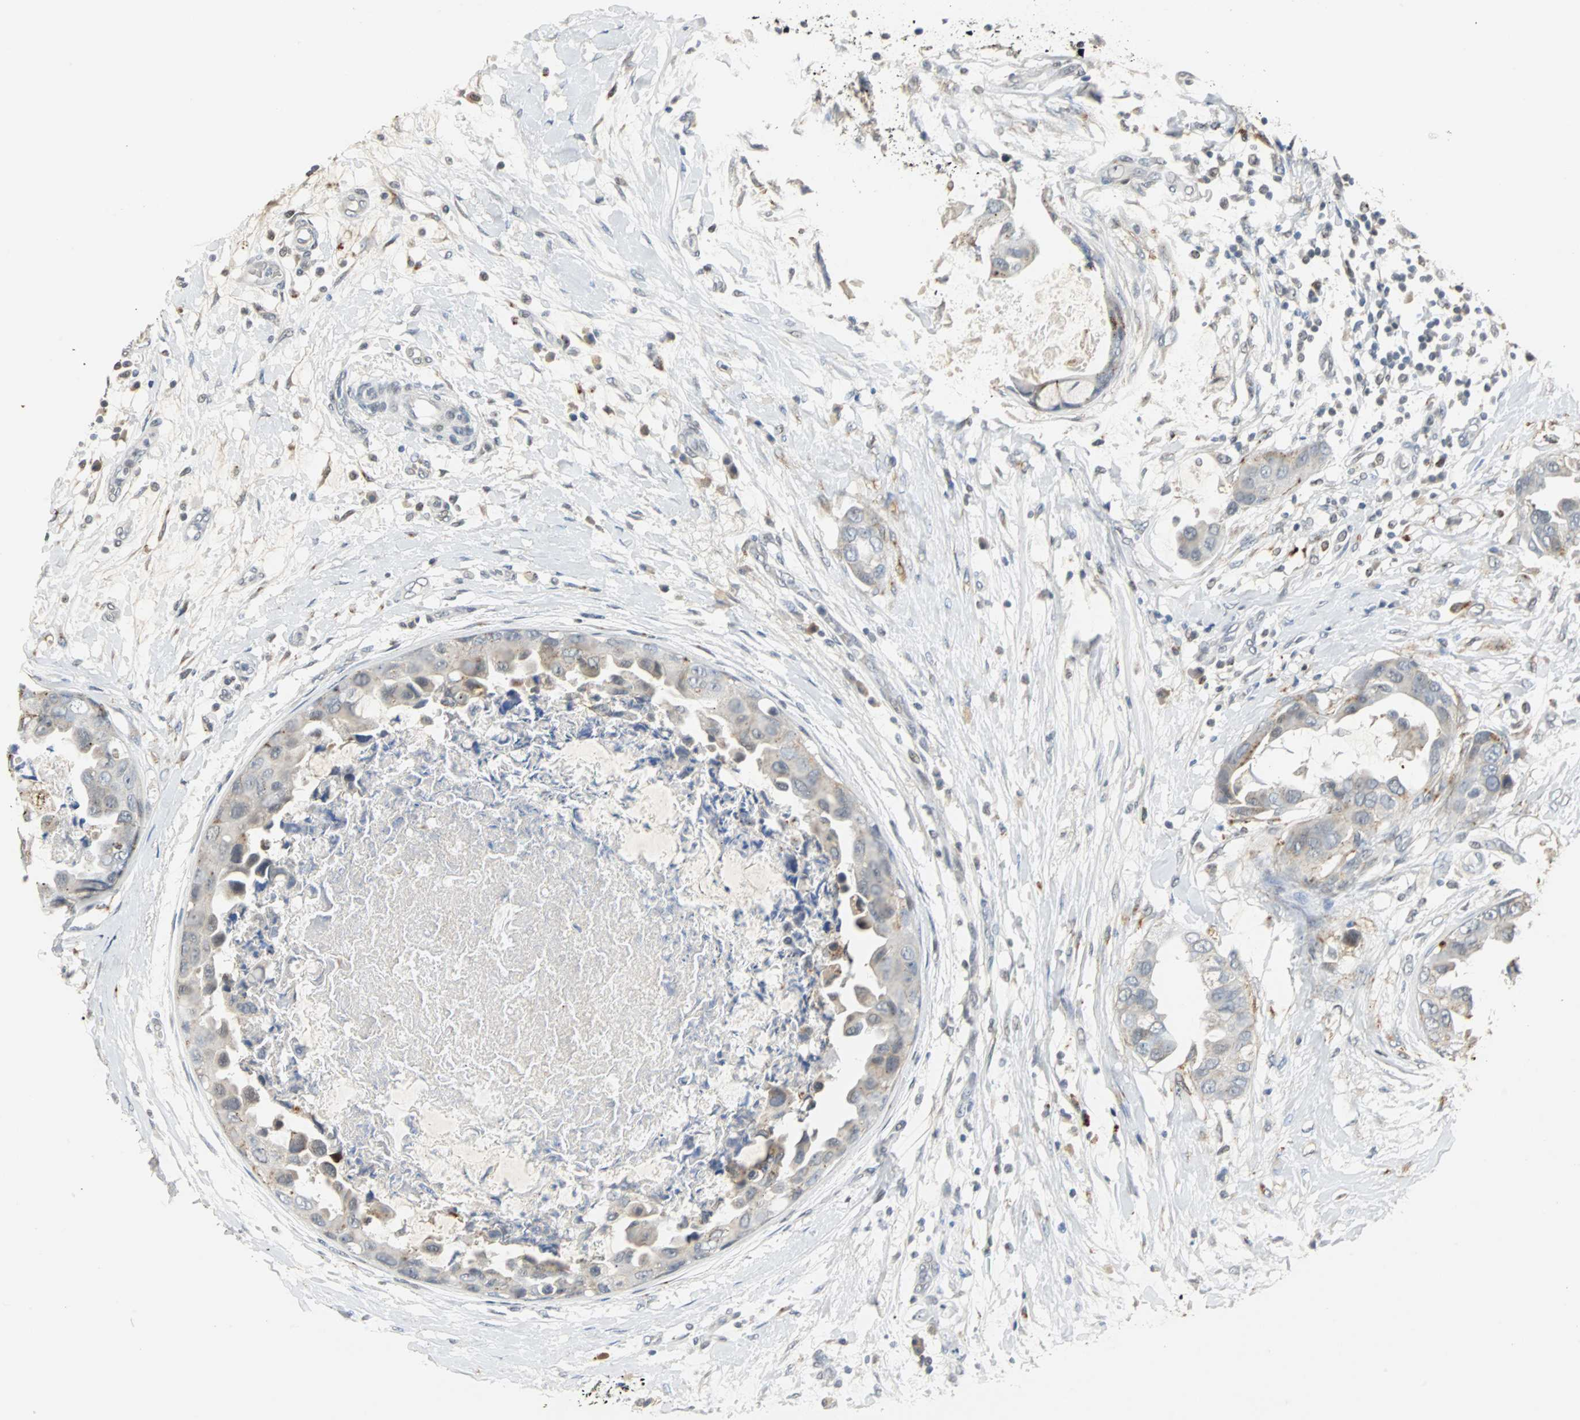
{"staining": {"intensity": "moderate", "quantity": "<25%", "location": "cytoplasmic/membranous"}, "tissue": "breast cancer", "cell_type": "Tumor cells", "image_type": "cancer", "snomed": [{"axis": "morphology", "description": "Duct carcinoma"}, {"axis": "topography", "description": "Breast"}], "caption": "A high-resolution photomicrograph shows IHC staining of intraductal carcinoma (breast), which displays moderate cytoplasmic/membranous expression in about <25% of tumor cells.", "gene": "HLX", "patient": {"sex": "female", "age": 40}}